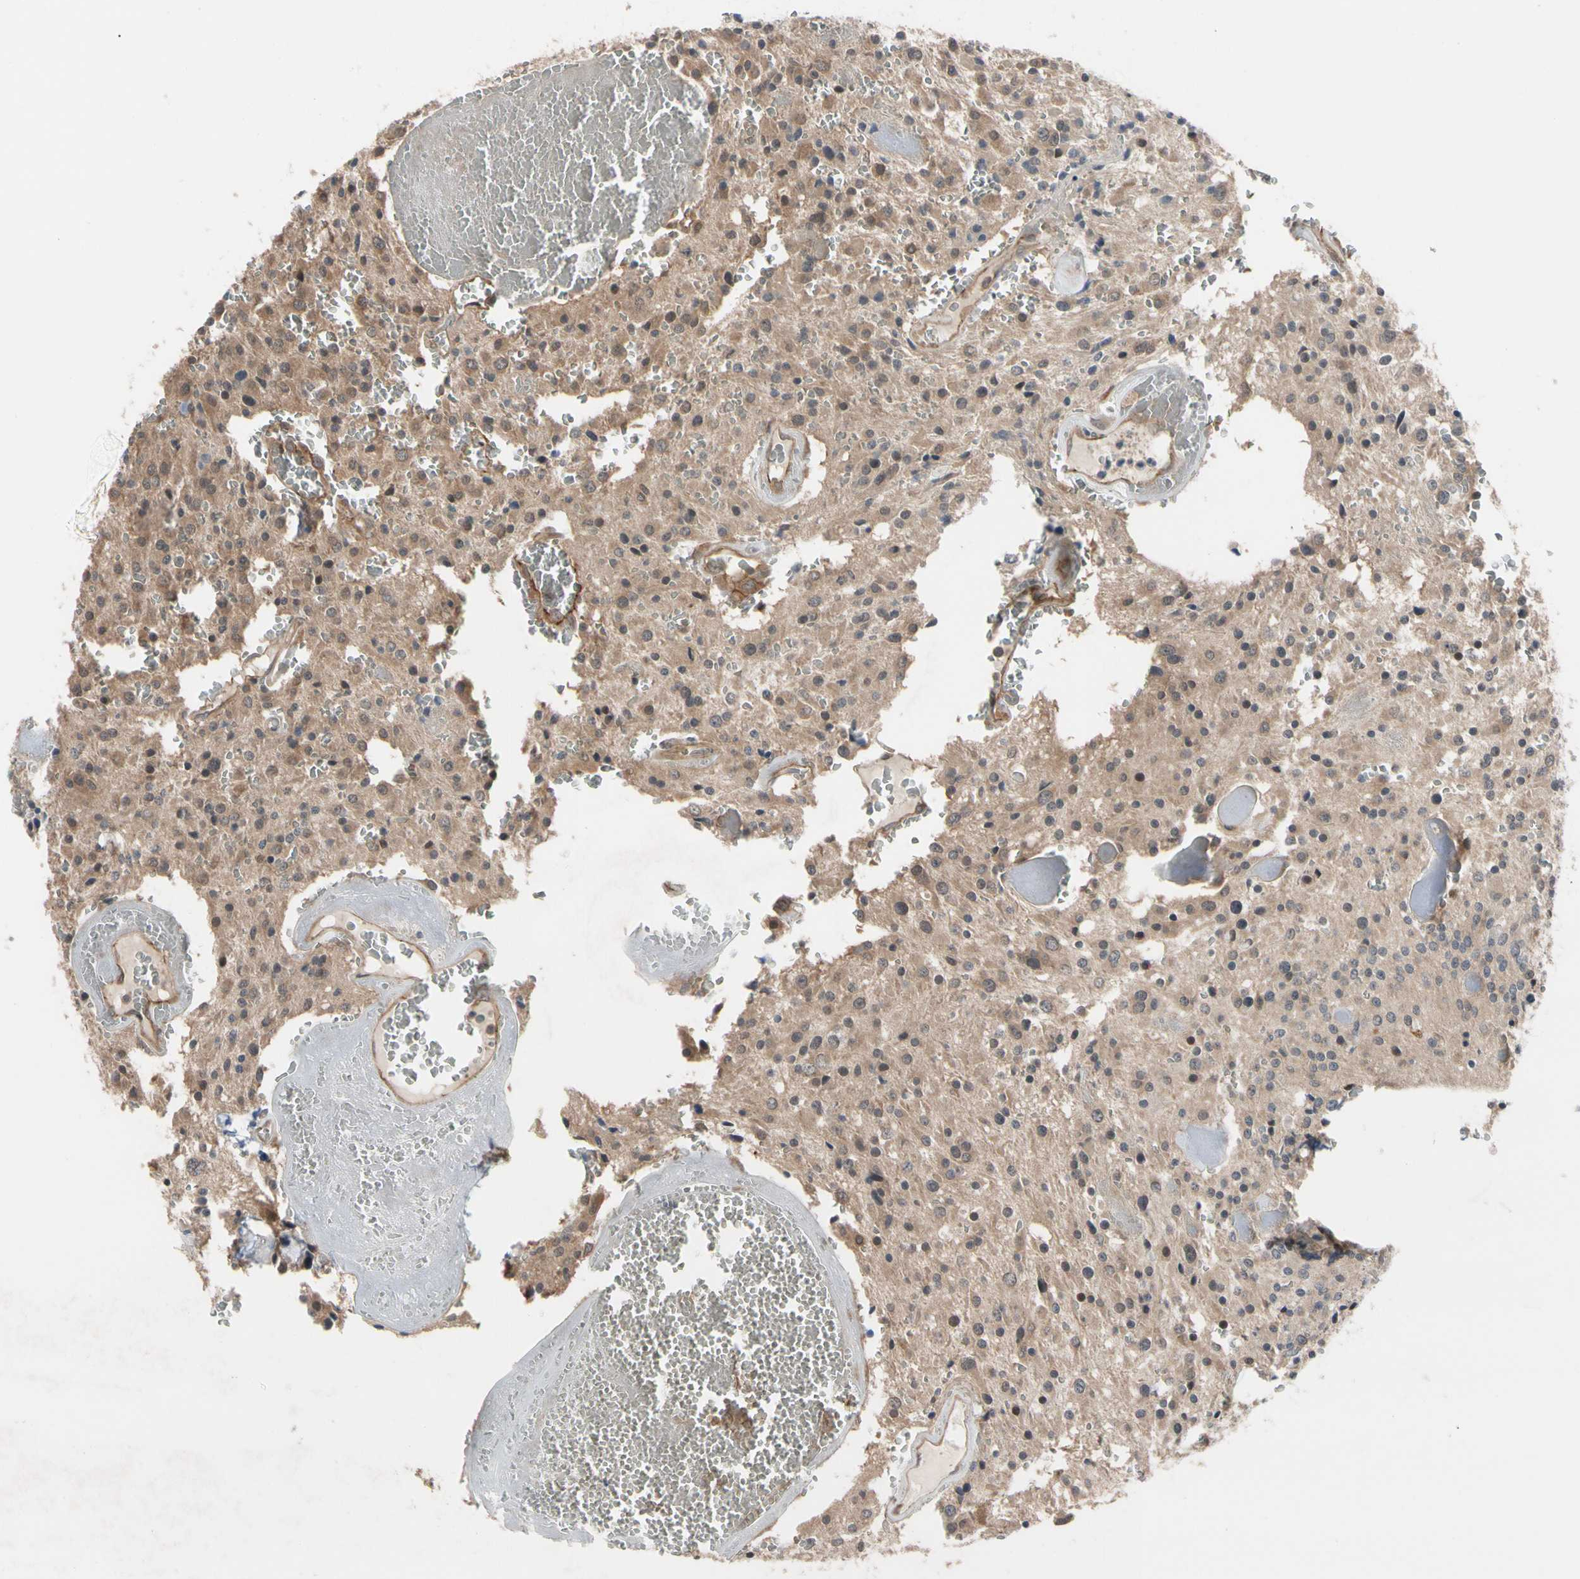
{"staining": {"intensity": "moderate", "quantity": ">75%", "location": "cytoplasmic/membranous"}, "tissue": "glioma", "cell_type": "Tumor cells", "image_type": "cancer", "snomed": [{"axis": "morphology", "description": "Glioma, malignant, Low grade"}, {"axis": "topography", "description": "Brain"}], "caption": "High-magnification brightfield microscopy of glioma stained with DAB (brown) and counterstained with hematoxylin (blue). tumor cells exhibit moderate cytoplasmic/membranous positivity is appreciated in about>75% of cells. Nuclei are stained in blue.", "gene": "DPP8", "patient": {"sex": "male", "age": 58}}